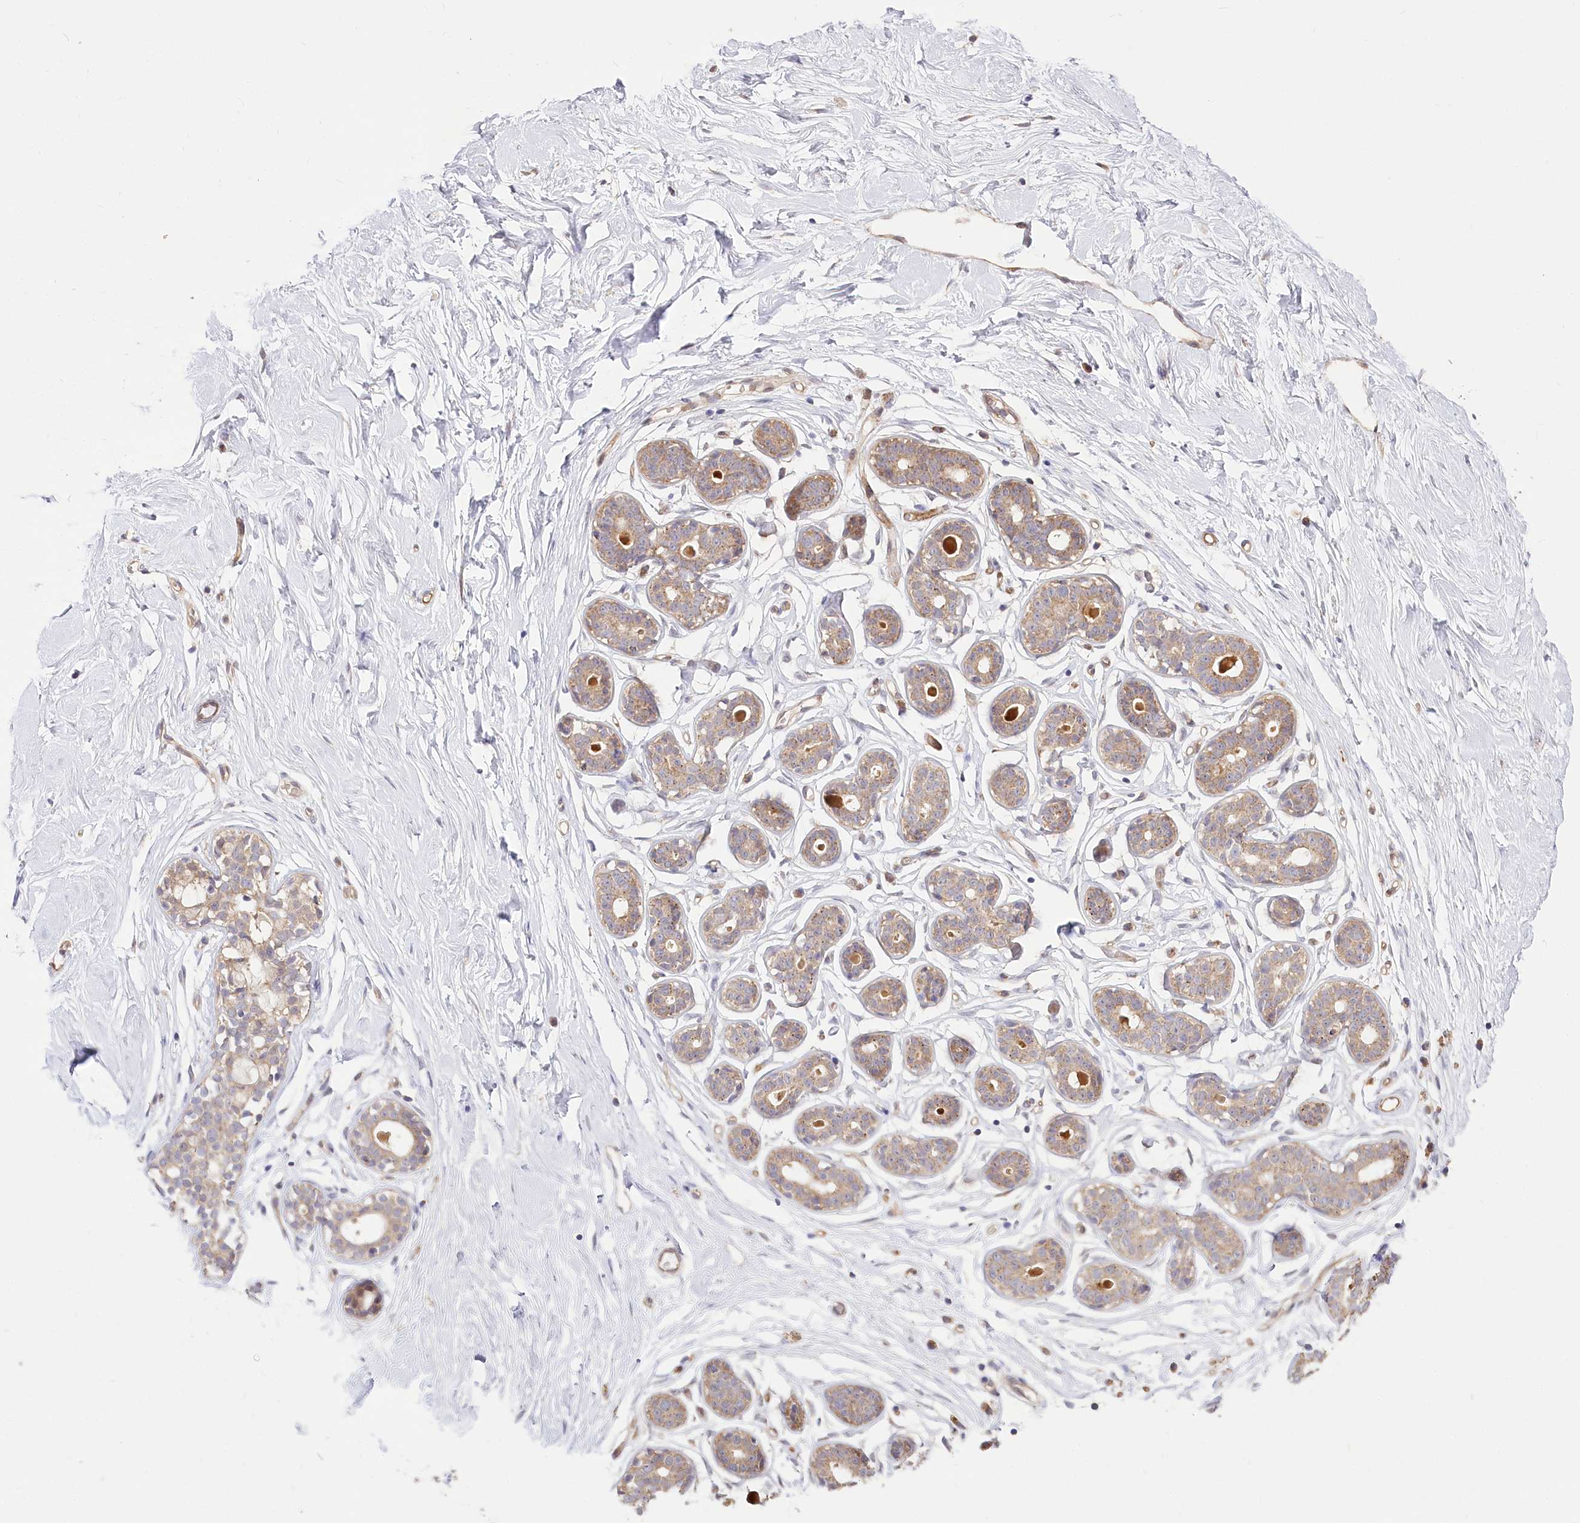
{"staining": {"intensity": "moderate", "quantity": ">75%", "location": "cytoplasmic/membranous"}, "tissue": "breast", "cell_type": "Adipocytes", "image_type": "normal", "snomed": [{"axis": "morphology", "description": "Normal tissue, NOS"}, {"axis": "morphology", "description": "Adenoma, NOS"}, {"axis": "topography", "description": "Breast"}], "caption": "Breast was stained to show a protein in brown. There is medium levels of moderate cytoplasmic/membranous staining in approximately >75% of adipocytes. (Stains: DAB in brown, nuclei in blue, Microscopy: brightfield microscopy at high magnification).", "gene": "CEP70", "patient": {"sex": "female", "age": 23}}